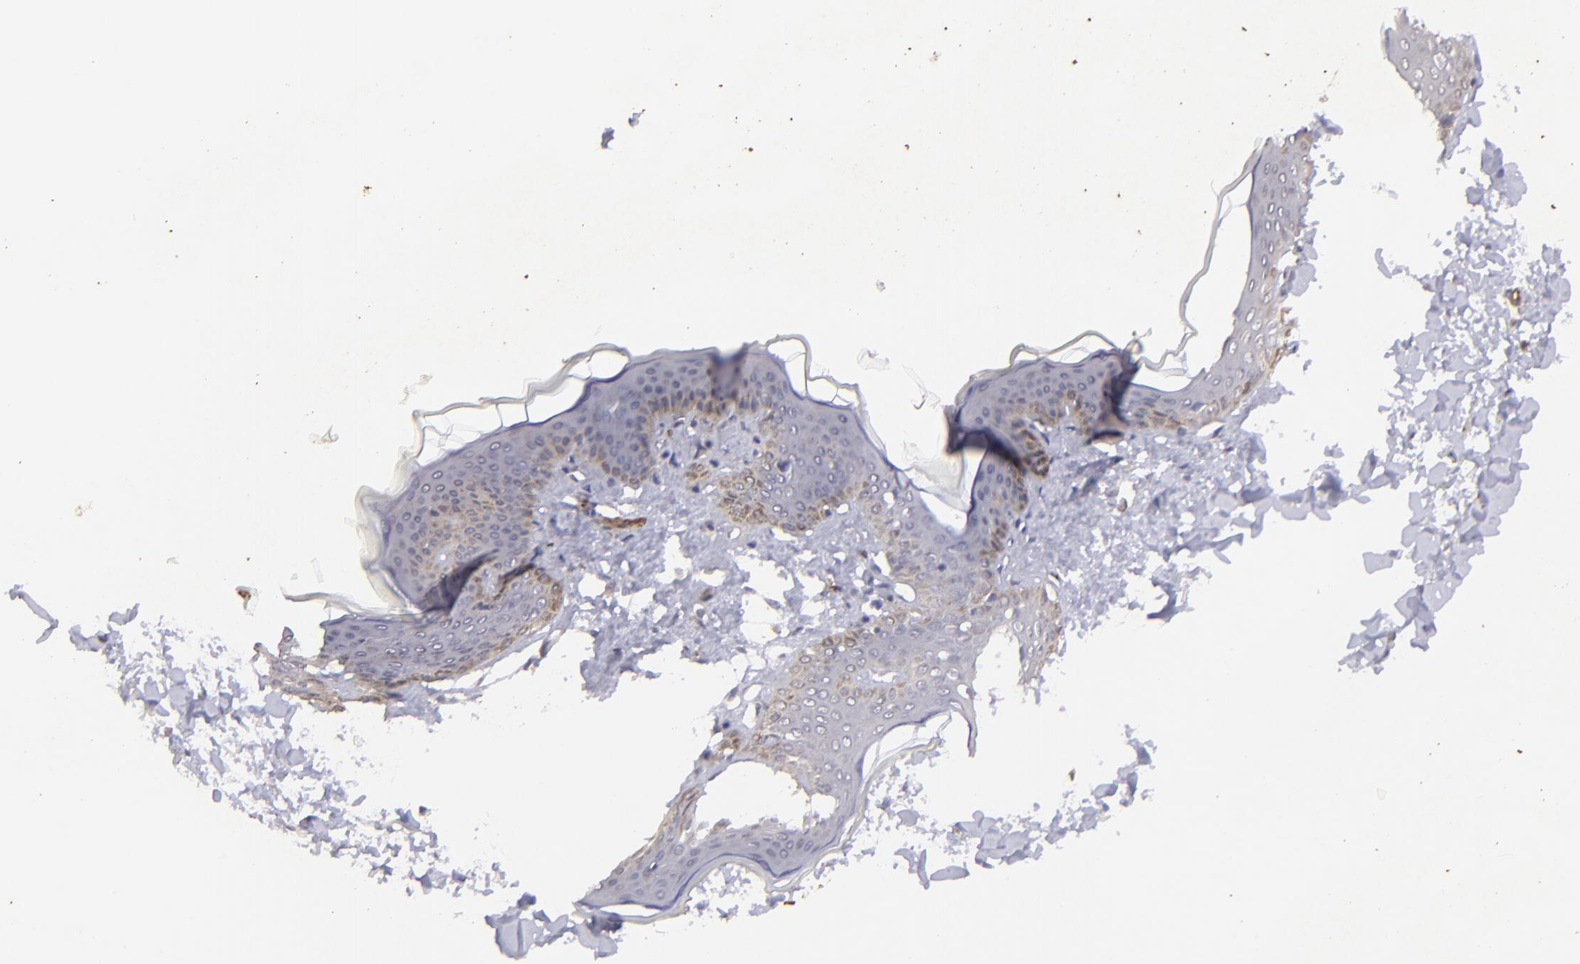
{"staining": {"intensity": "negative", "quantity": "none", "location": "none"}, "tissue": "skin", "cell_type": "Fibroblasts", "image_type": "normal", "snomed": [{"axis": "morphology", "description": "Normal tissue, NOS"}, {"axis": "topography", "description": "Skin"}], "caption": "Histopathology image shows no significant protein staining in fibroblasts of unremarkable skin. (DAB (3,3'-diaminobenzidine) immunohistochemistry with hematoxylin counter stain).", "gene": "DYSF", "patient": {"sex": "female", "age": 17}}